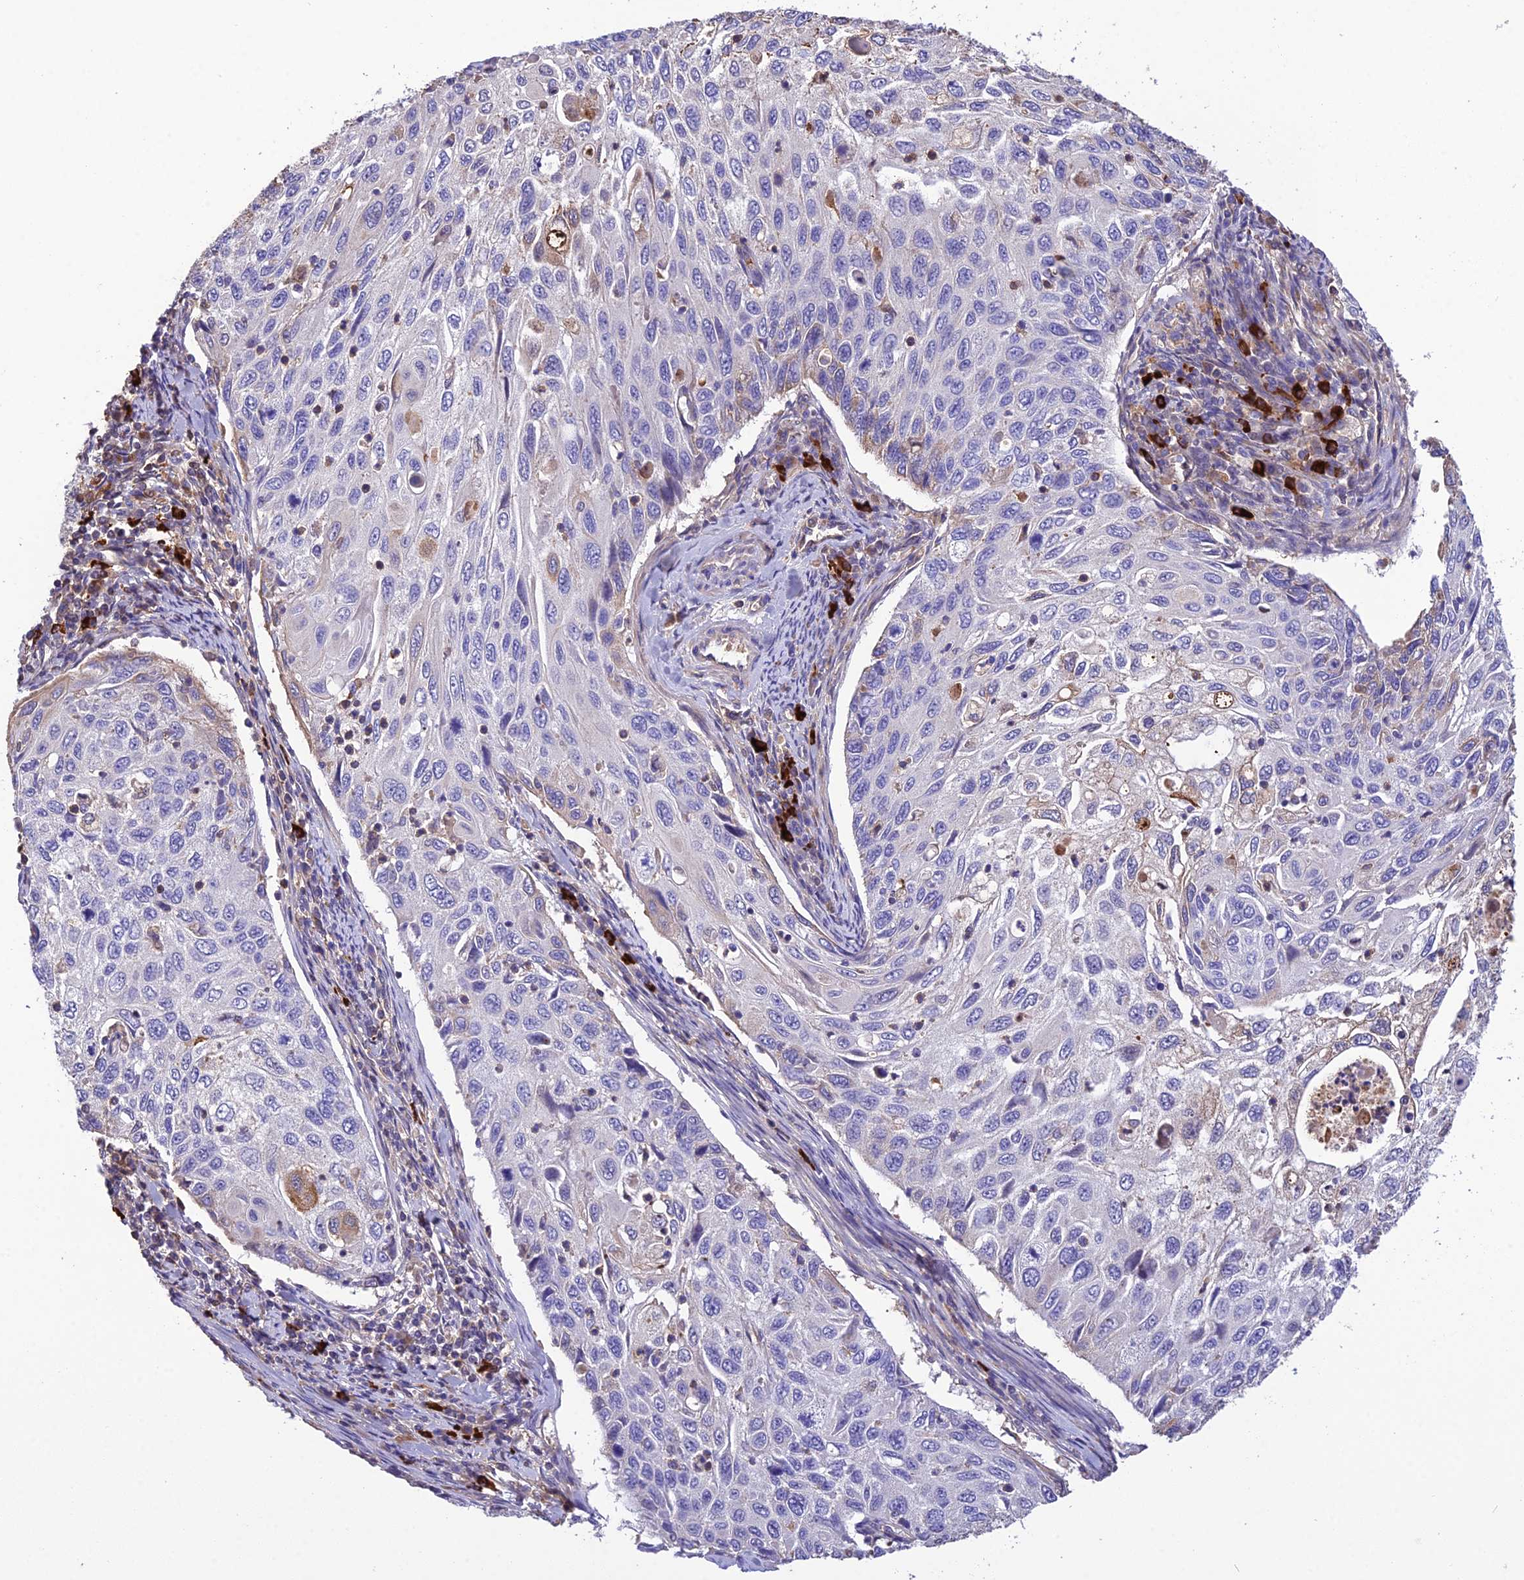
{"staining": {"intensity": "negative", "quantity": "none", "location": "none"}, "tissue": "cervical cancer", "cell_type": "Tumor cells", "image_type": "cancer", "snomed": [{"axis": "morphology", "description": "Squamous cell carcinoma, NOS"}, {"axis": "topography", "description": "Cervix"}], "caption": "The IHC photomicrograph has no significant staining in tumor cells of squamous cell carcinoma (cervical) tissue.", "gene": "MIOS", "patient": {"sex": "female", "age": 70}}